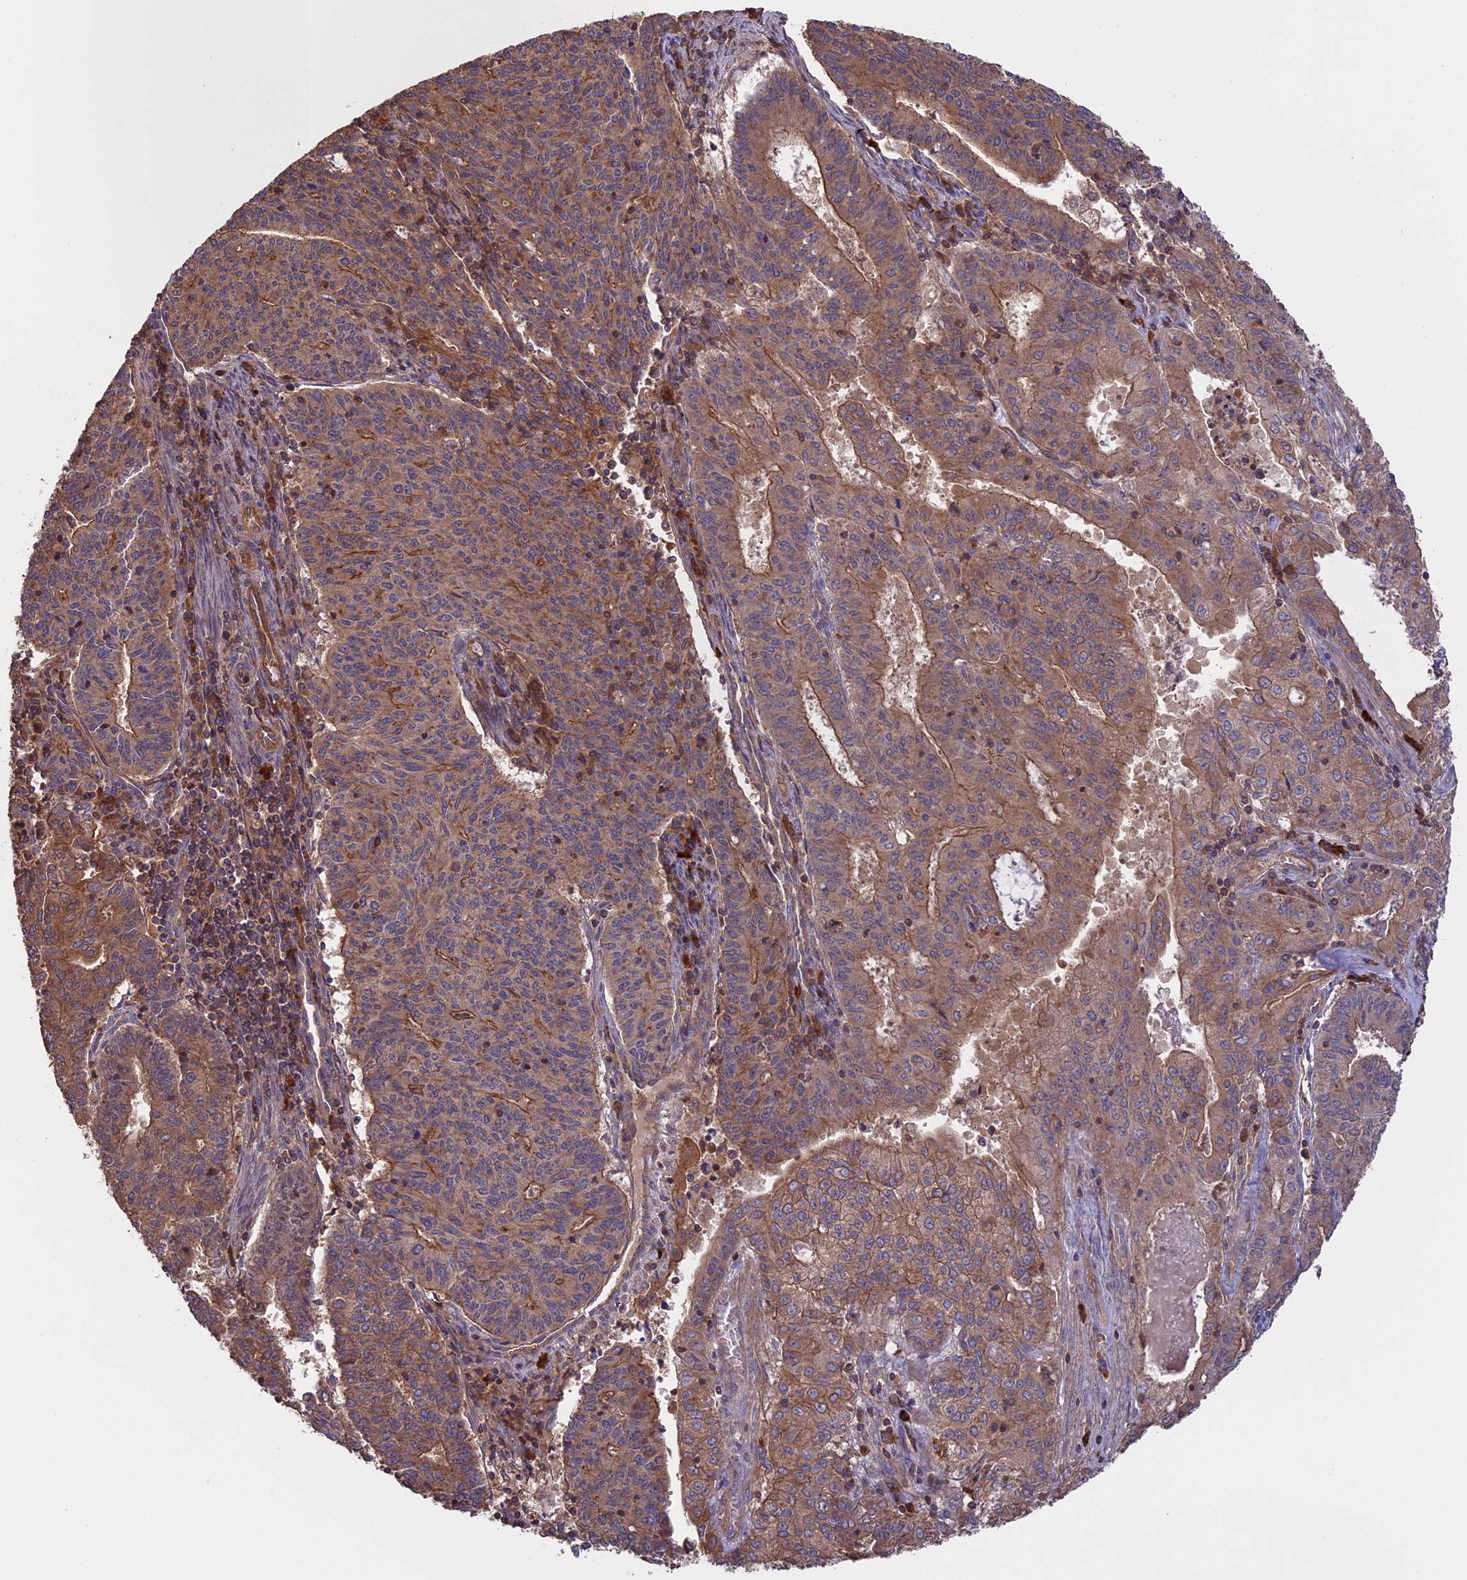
{"staining": {"intensity": "moderate", "quantity": ">75%", "location": "cytoplasmic/membranous"}, "tissue": "endometrial cancer", "cell_type": "Tumor cells", "image_type": "cancer", "snomed": [{"axis": "morphology", "description": "Adenocarcinoma, NOS"}, {"axis": "topography", "description": "Endometrium"}], "caption": "This photomicrograph exhibits immunohistochemistry (IHC) staining of adenocarcinoma (endometrial), with medium moderate cytoplasmic/membranous staining in about >75% of tumor cells.", "gene": "GAS8", "patient": {"sex": "female", "age": 59}}